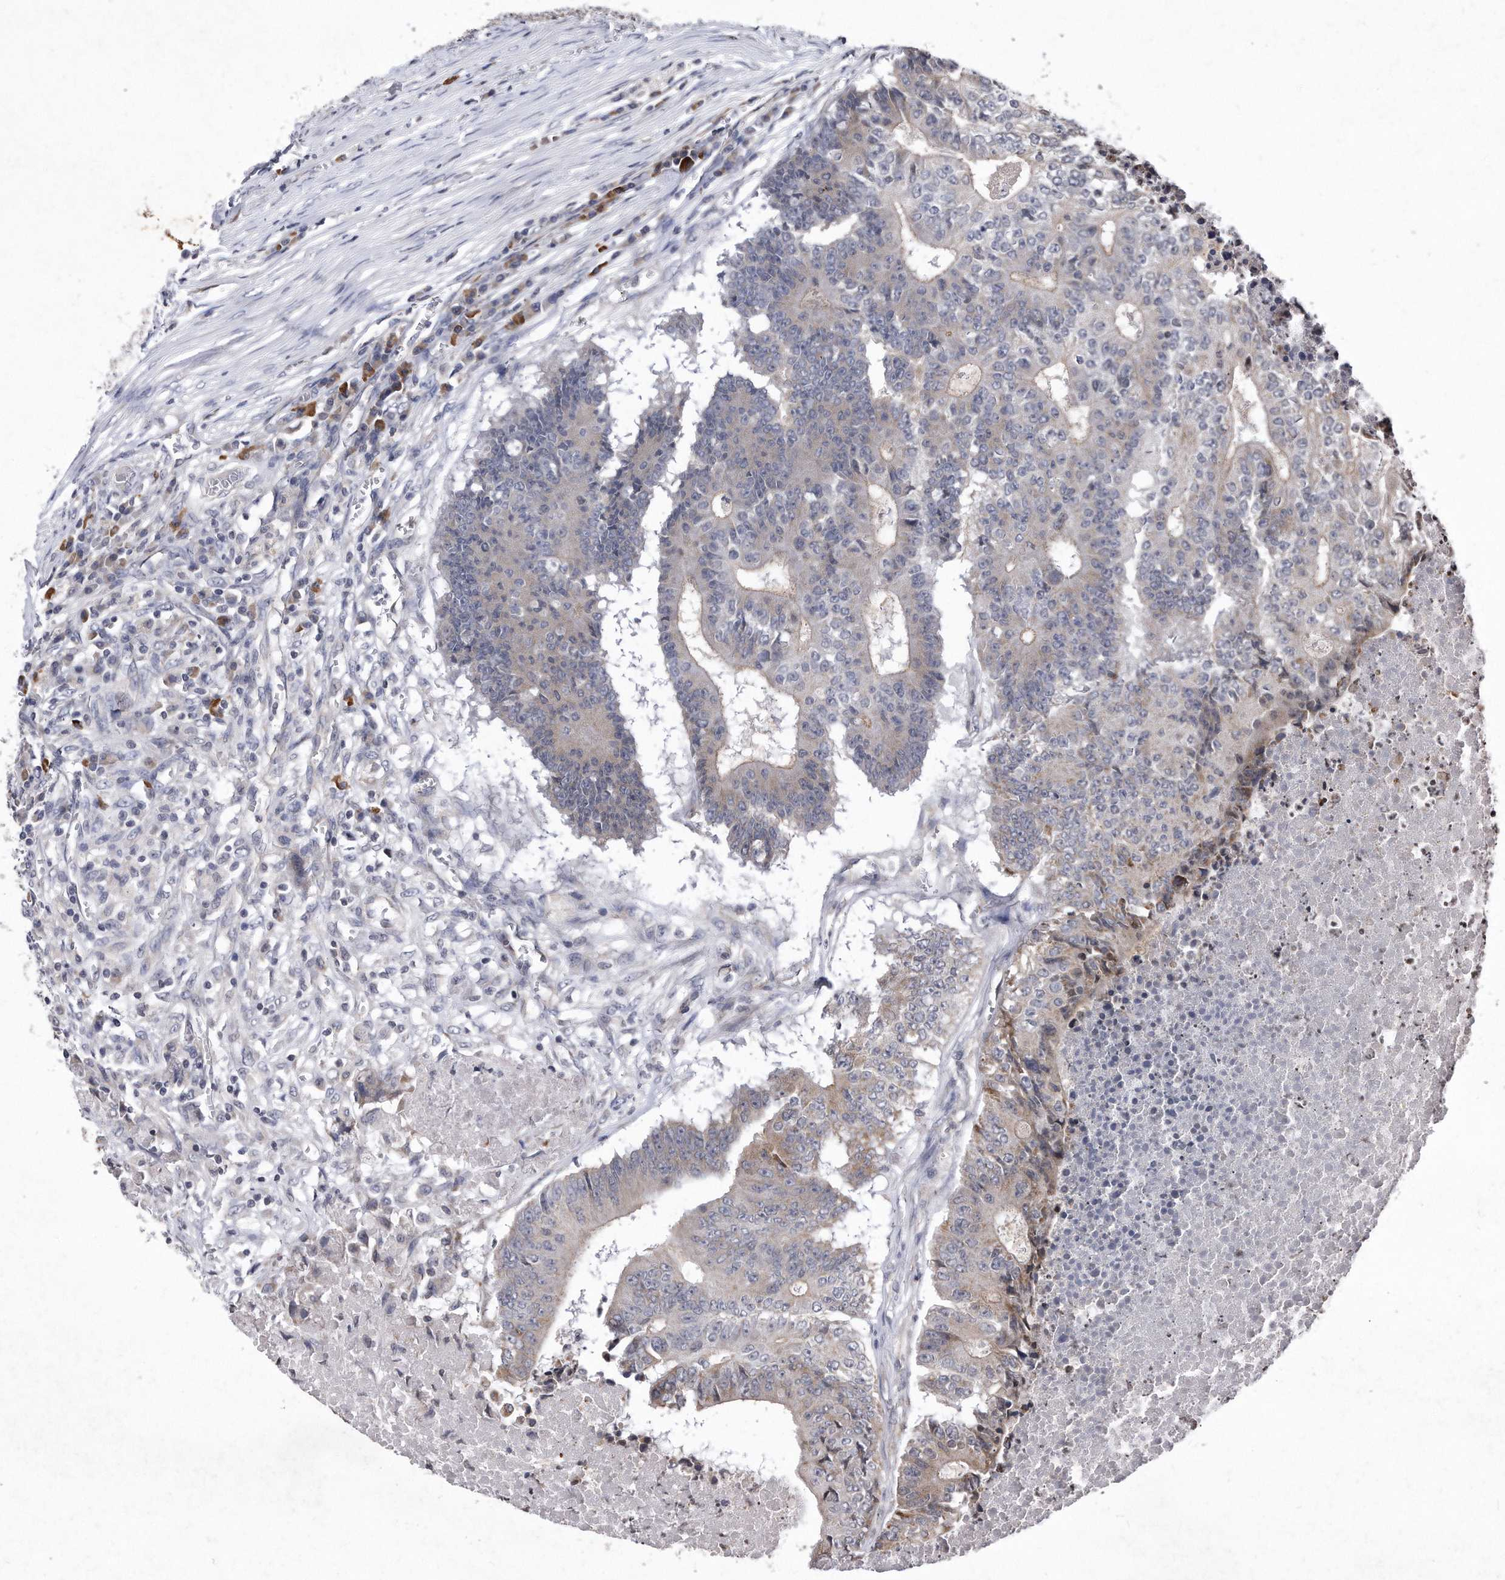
{"staining": {"intensity": "weak", "quantity": "<25%", "location": "cytoplasmic/membranous"}, "tissue": "colorectal cancer", "cell_type": "Tumor cells", "image_type": "cancer", "snomed": [{"axis": "morphology", "description": "Adenocarcinoma, NOS"}, {"axis": "topography", "description": "Colon"}], "caption": "Tumor cells show no significant expression in adenocarcinoma (colorectal). Brightfield microscopy of IHC stained with DAB (brown) and hematoxylin (blue), captured at high magnification.", "gene": "DAB1", "patient": {"sex": "male", "age": 87}}